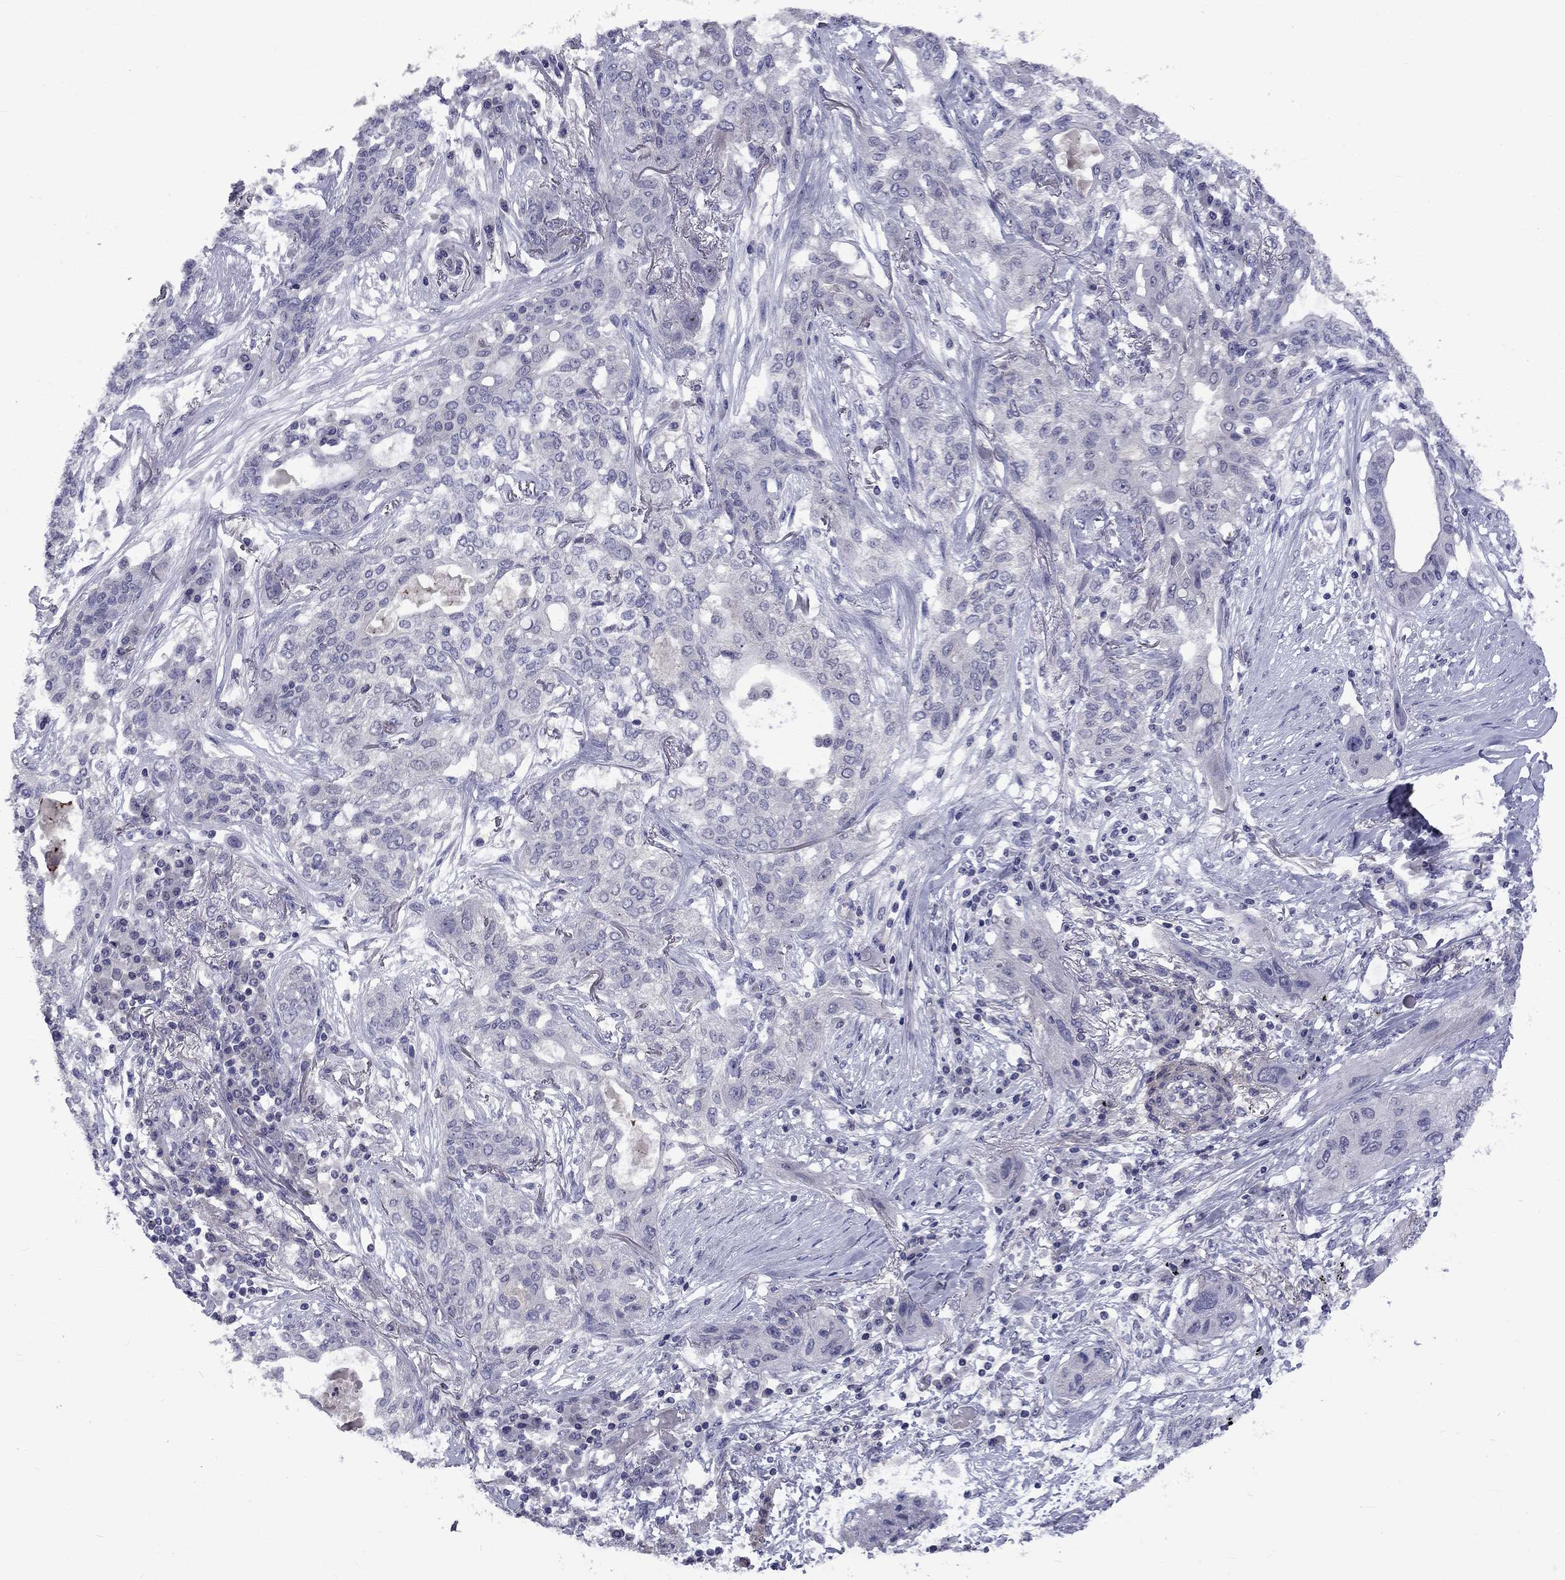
{"staining": {"intensity": "negative", "quantity": "none", "location": "none"}, "tissue": "lung cancer", "cell_type": "Tumor cells", "image_type": "cancer", "snomed": [{"axis": "morphology", "description": "Squamous cell carcinoma, NOS"}, {"axis": "topography", "description": "Lung"}], "caption": "Tumor cells show no significant protein positivity in lung cancer. Nuclei are stained in blue.", "gene": "SNTA1", "patient": {"sex": "female", "age": 70}}